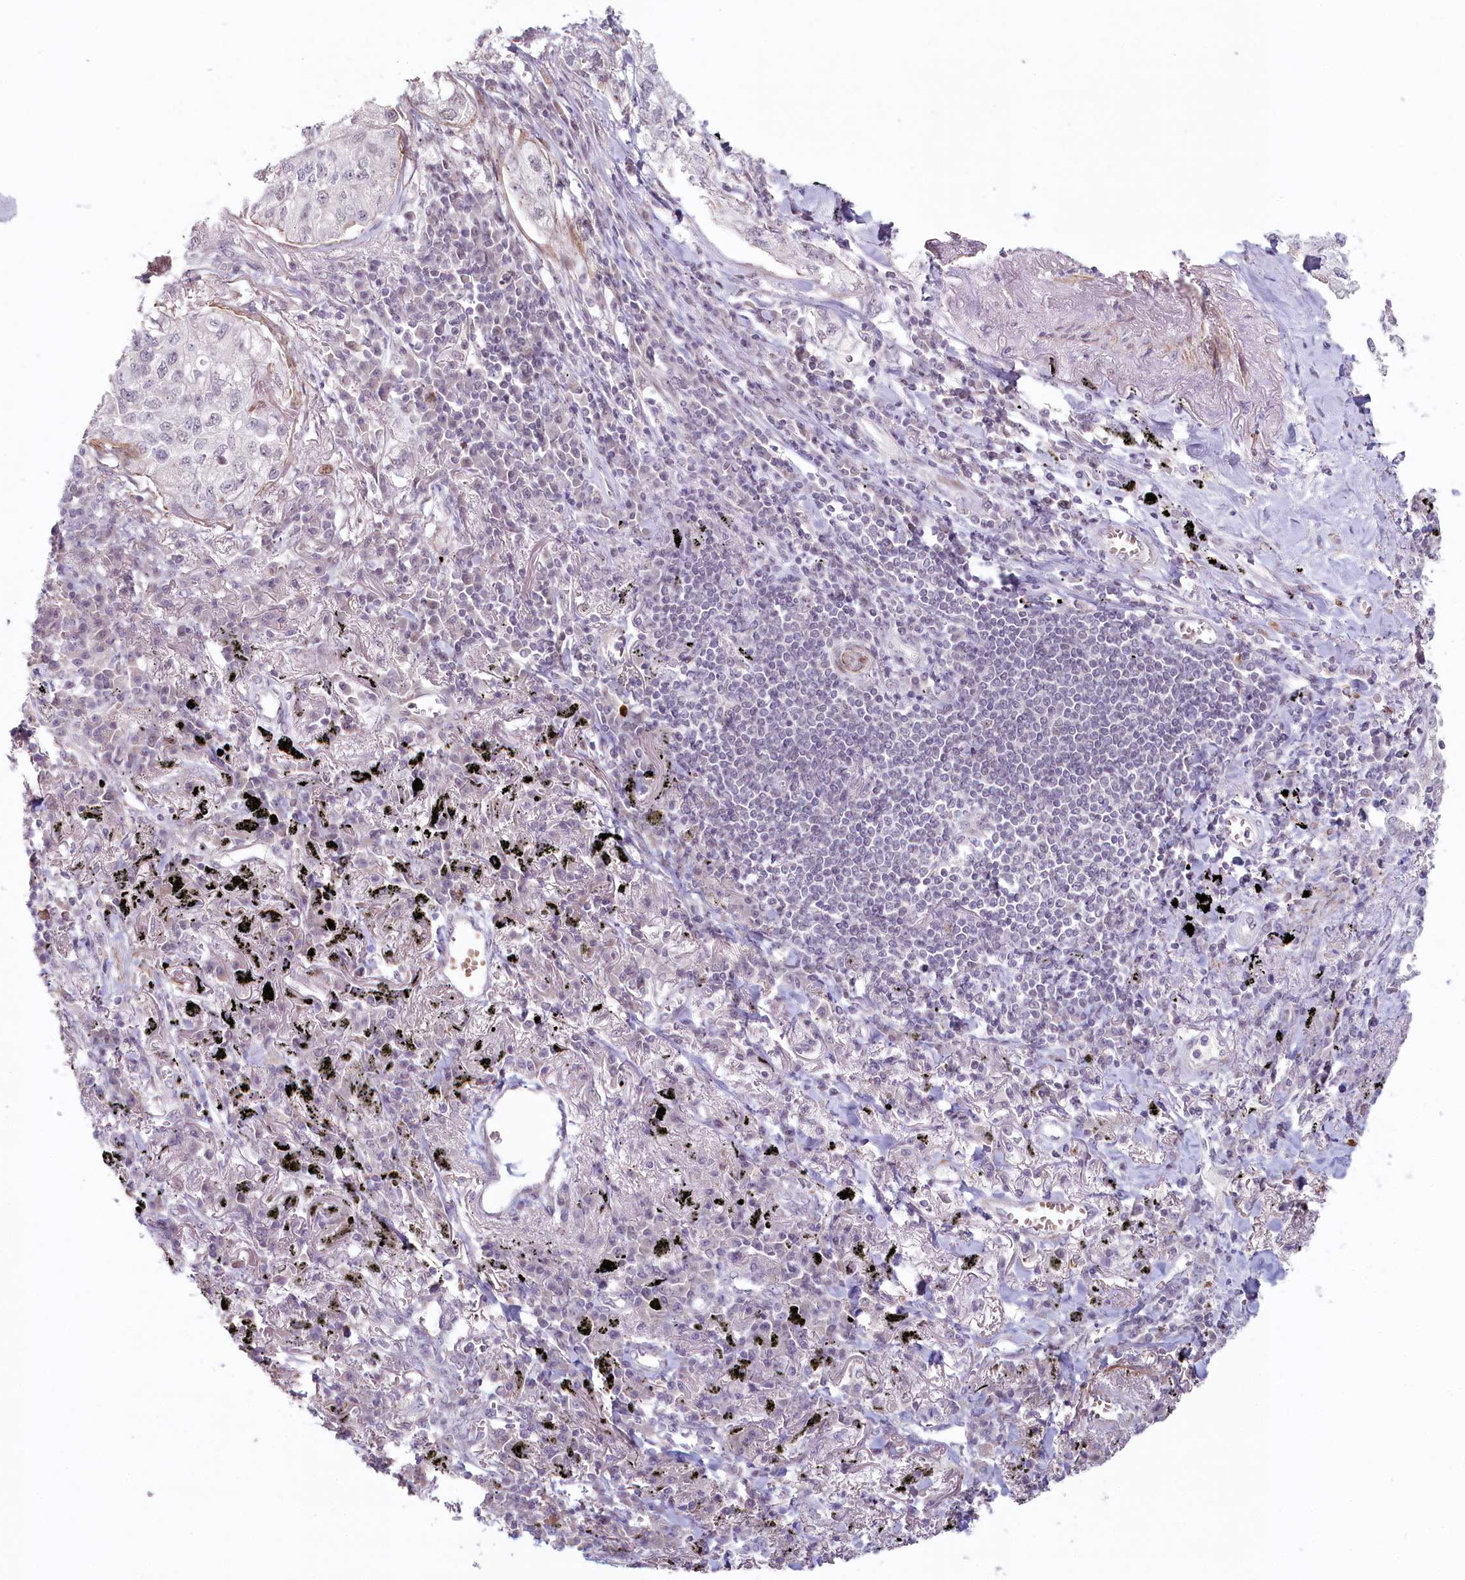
{"staining": {"intensity": "negative", "quantity": "none", "location": "none"}, "tissue": "lung cancer", "cell_type": "Tumor cells", "image_type": "cancer", "snomed": [{"axis": "morphology", "description": "Adenocarcinoma, NOS"}, {"axis": "topography", "description": "Lung"}], "caption": "DAB (3,3'-diaminobenzidine) immunohistochemical staining of lung cancer reveals no significant staining in tumor cells. Brightfield microscopy of immunohistochemistry (IHC) stained with DAB (3,3'-diaminobenzidine) (brown) and hematoxylin (blue), captured at high magnification.", "gene": "FAM204A", "patient": {"sex": "male", "age": 65}}